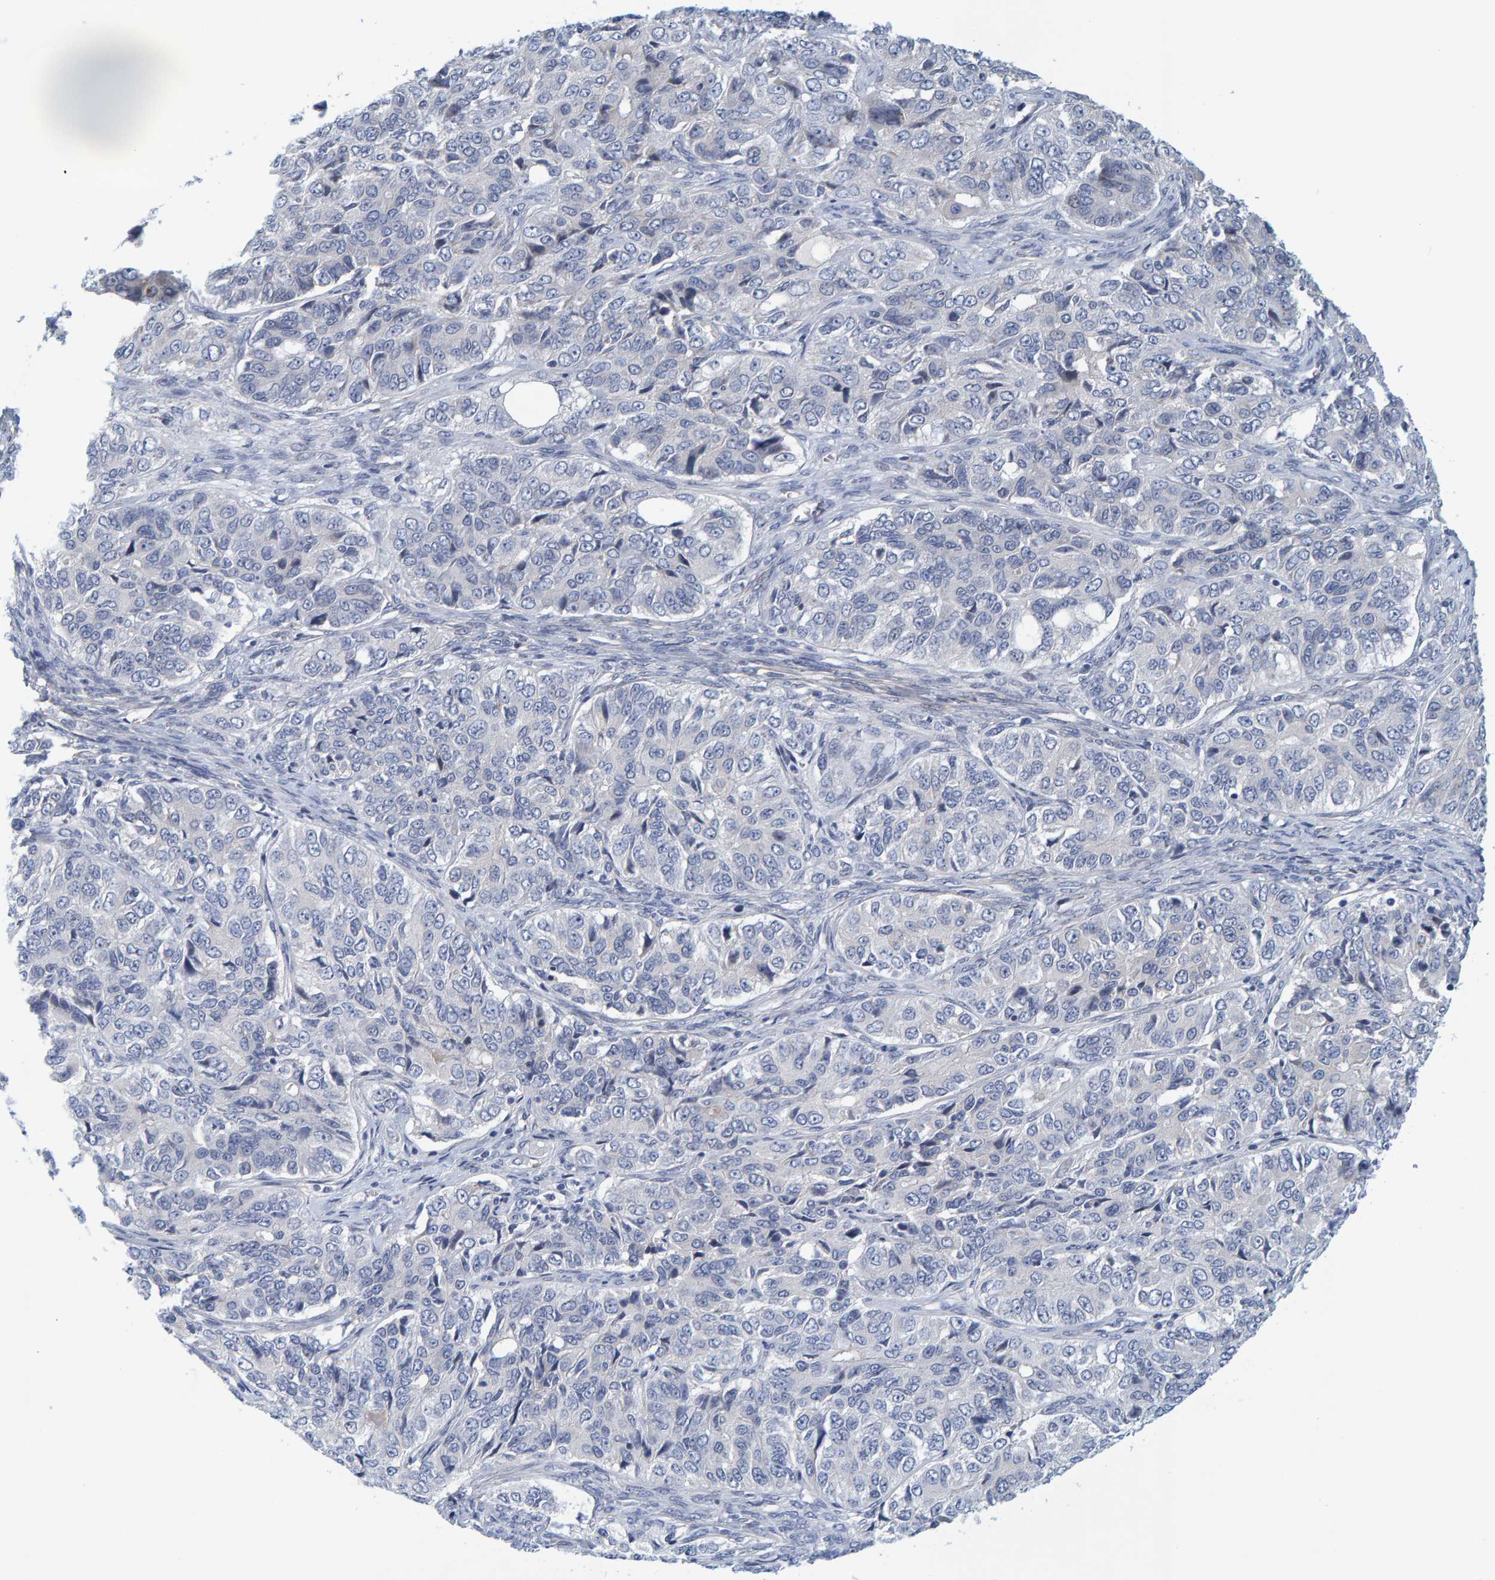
{"staining": {"intensity": "negative", "quantity": "none", "location": "none"}, "tissue": "ovarian cancer", "cell_type": "Tumor cells", "image_type": "cancer", "snomed": [{"axis": "morphology", "description": "Carcinoma, endometroid"}, {"axis": "topography", "description": "Ovary"}], "caption": "An immunohistochemistry image of endometroid carcinoma (ovarian) is shown. There is no staining in tumor cells of endometroid carcinoma (ovarian).", "gene": "ZNF77", "patient": {"sex": "female", "age": 51}}